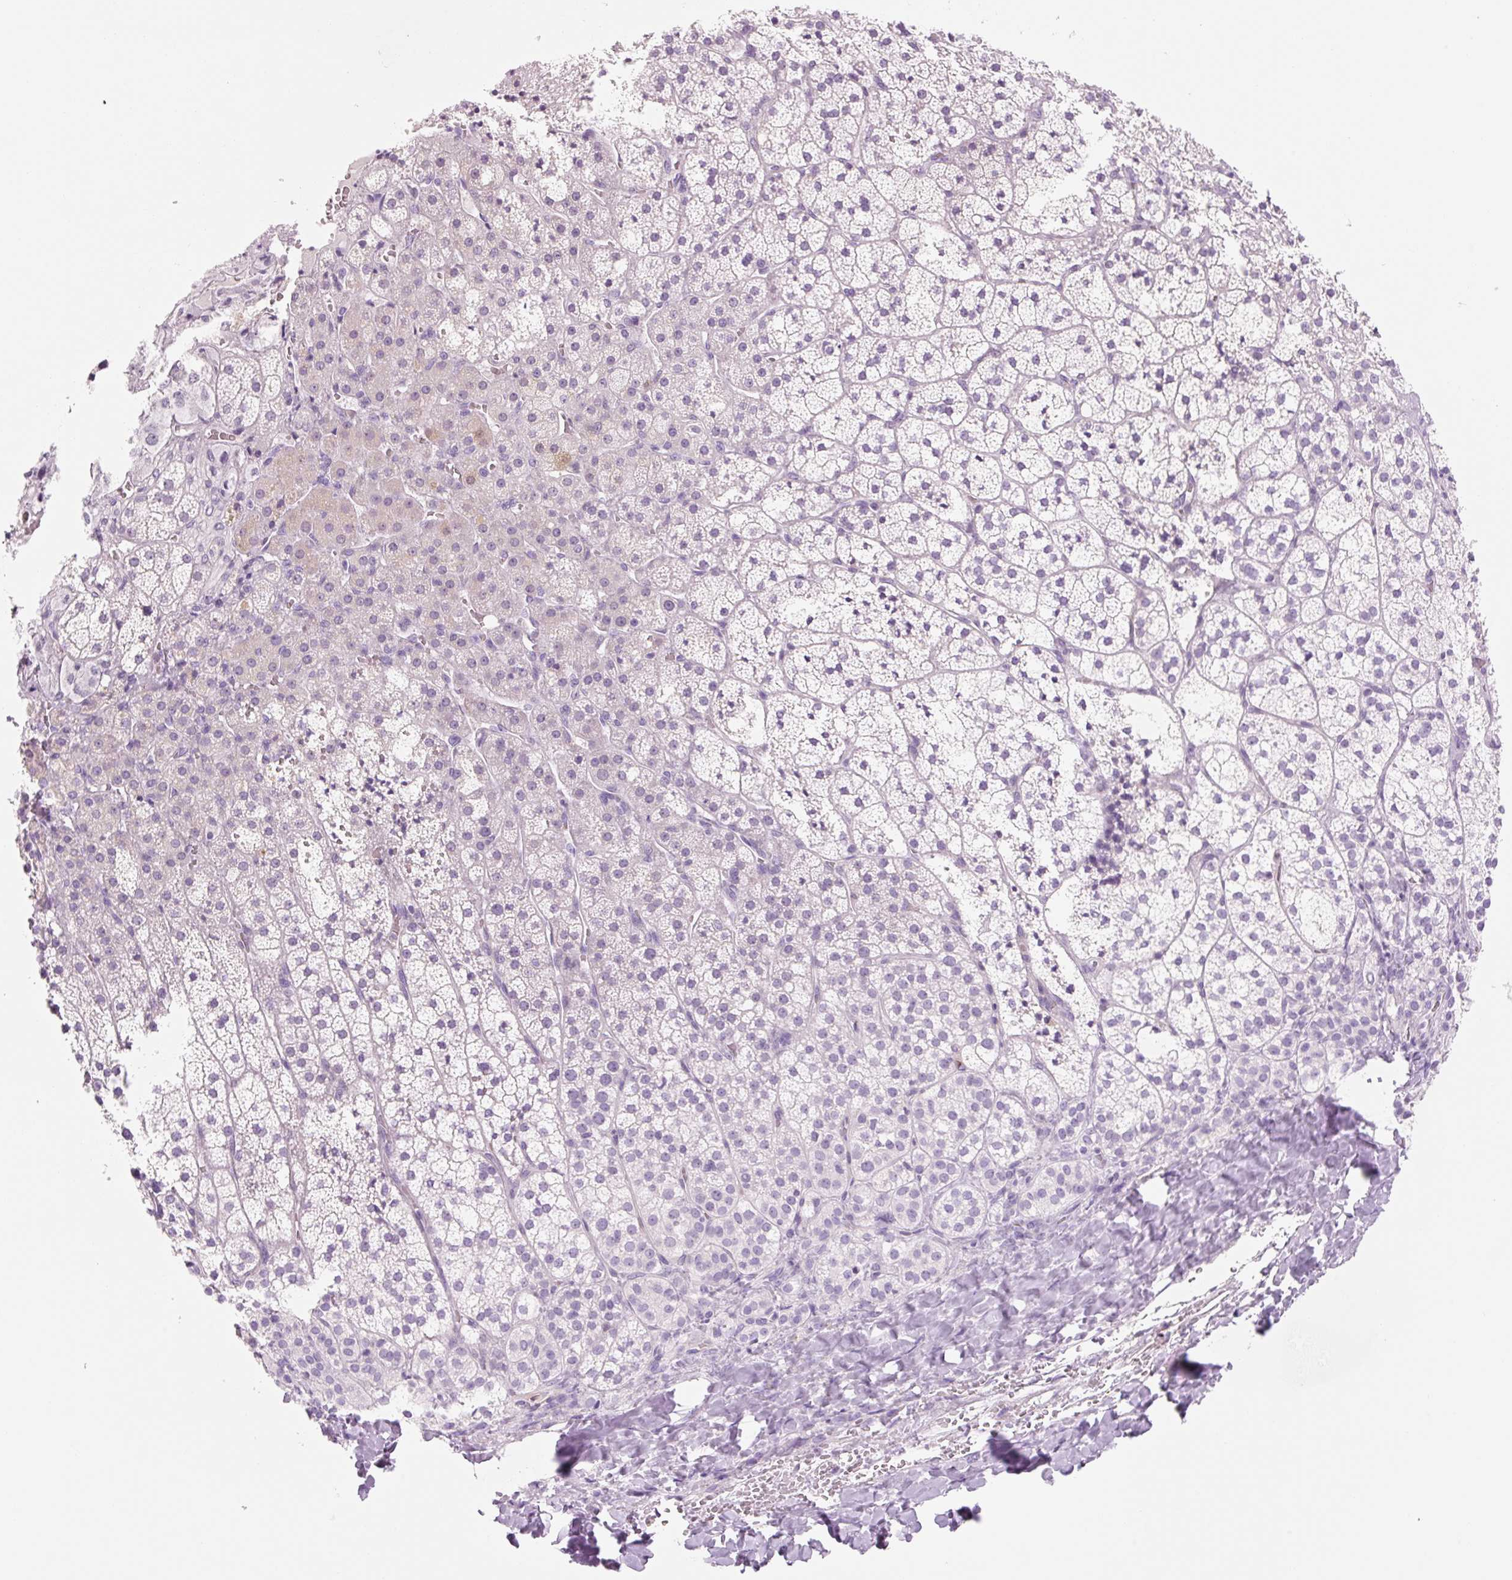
{"staining": {"intensity": "negative", "quantity": "none", "location": "none"}, "tissue": "adrenal gland", "cell_type": "Glandular cells", "image_type": "normal", "snomed": [{"axis": "morphology", "description": "Normal tissue, NOS"}, {"axis": "topography", "description": "Adrenal gland"}], "caption": "Protein analysis of benign adrenal gland shows no significant expression in glandular cells.", "gene": "FABP5", "patient": {"sex": "male", "age": 53}}